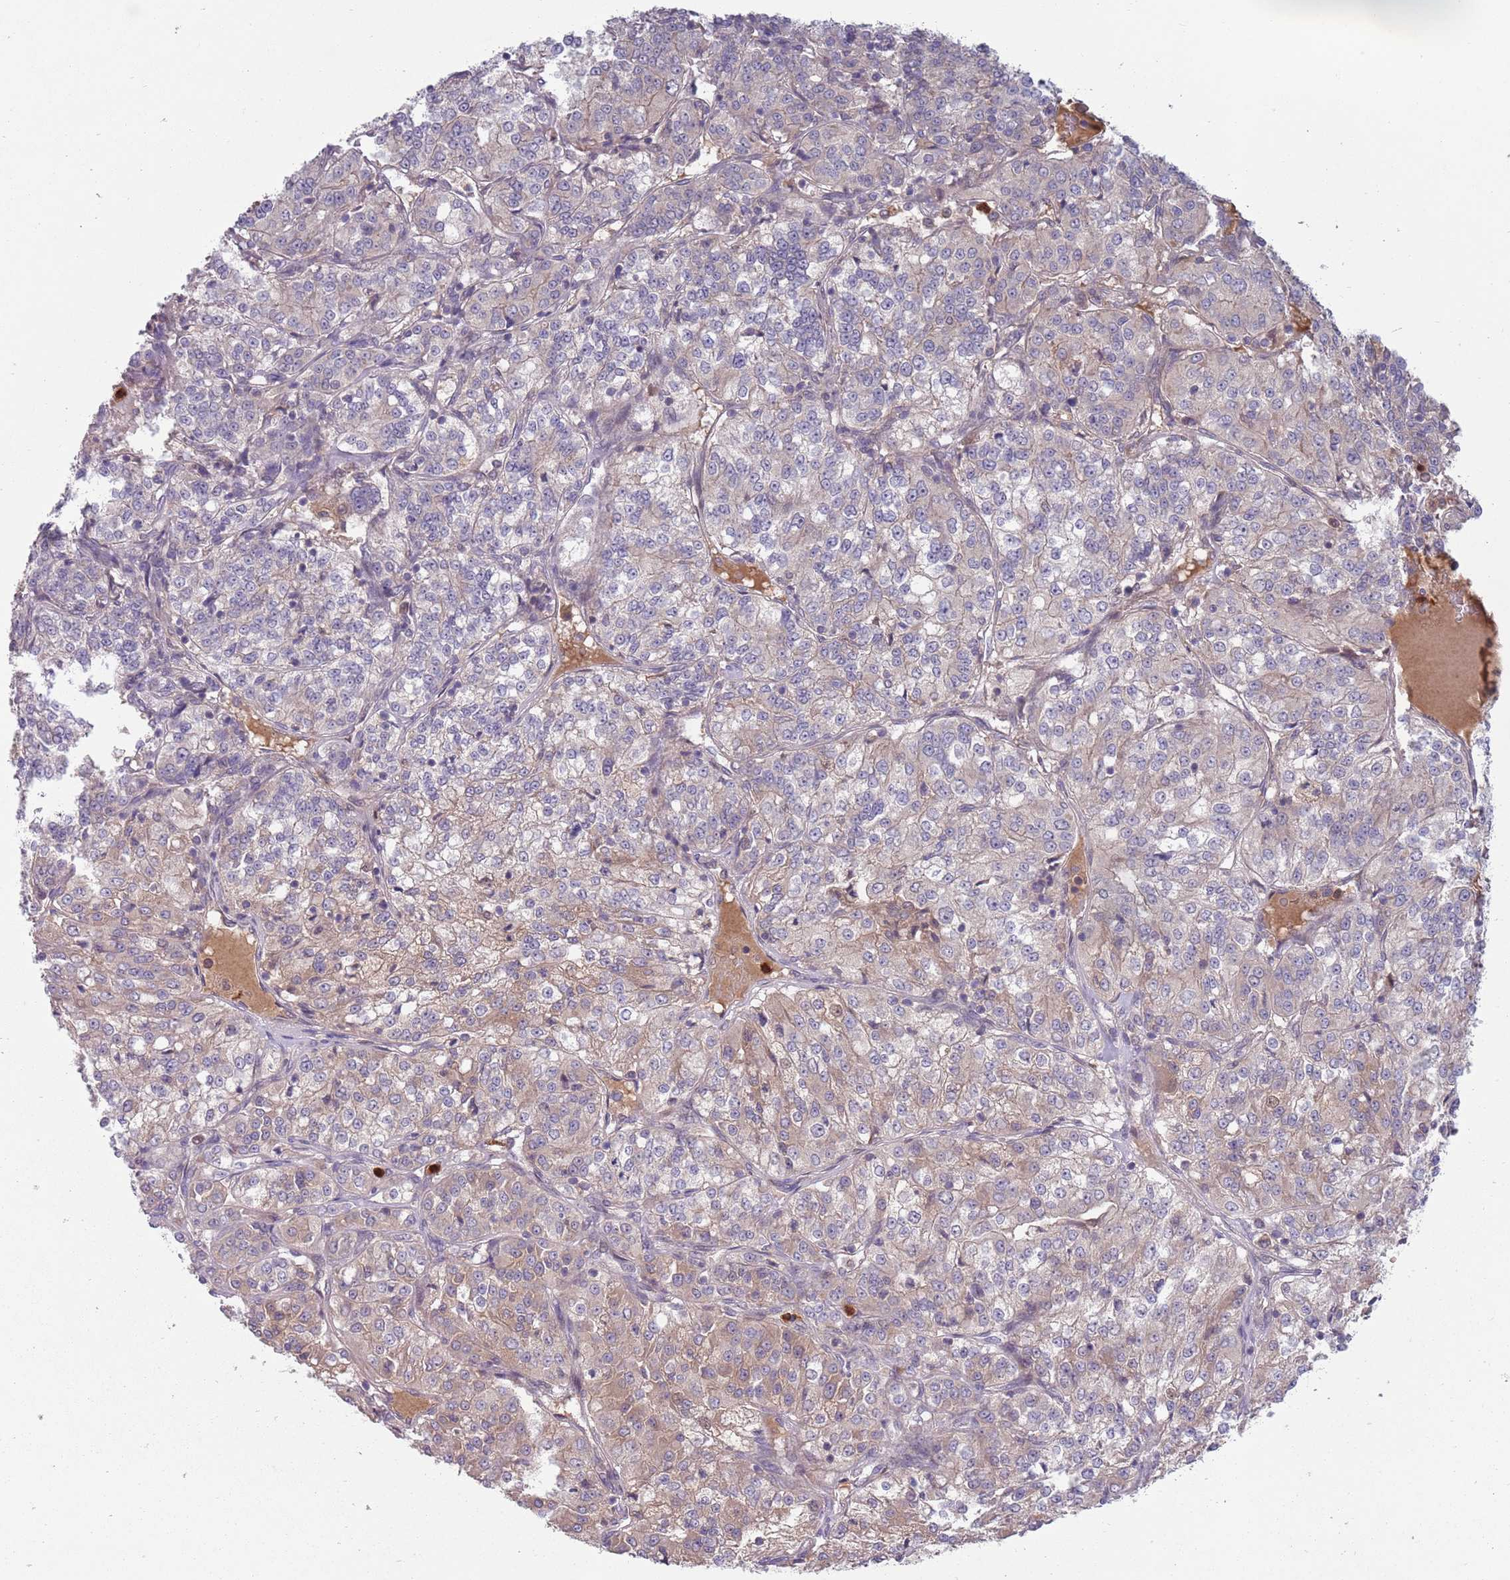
{"staining": {"intensity": "weak", "quantity": "25%-75%", "location": "cytoplasmic/membranous"}, "tissue": "renal cancer", "cell_type": "Tumor cells", "image_type": "cancer", "snomed": [{"axis": "morphology", "description": "Adenocarcinoma, NOS"}, {"axis": "topography", "description": "Kidney"}], "caption": "This is an image of immunohistochemistry staining of renal cancer (adenocarcinoma), which shows weak staining in the cytoplasmic/membranous of tumor cells.", "gene": "TYW1", "patient": {"sex": "female", "age": 63}}